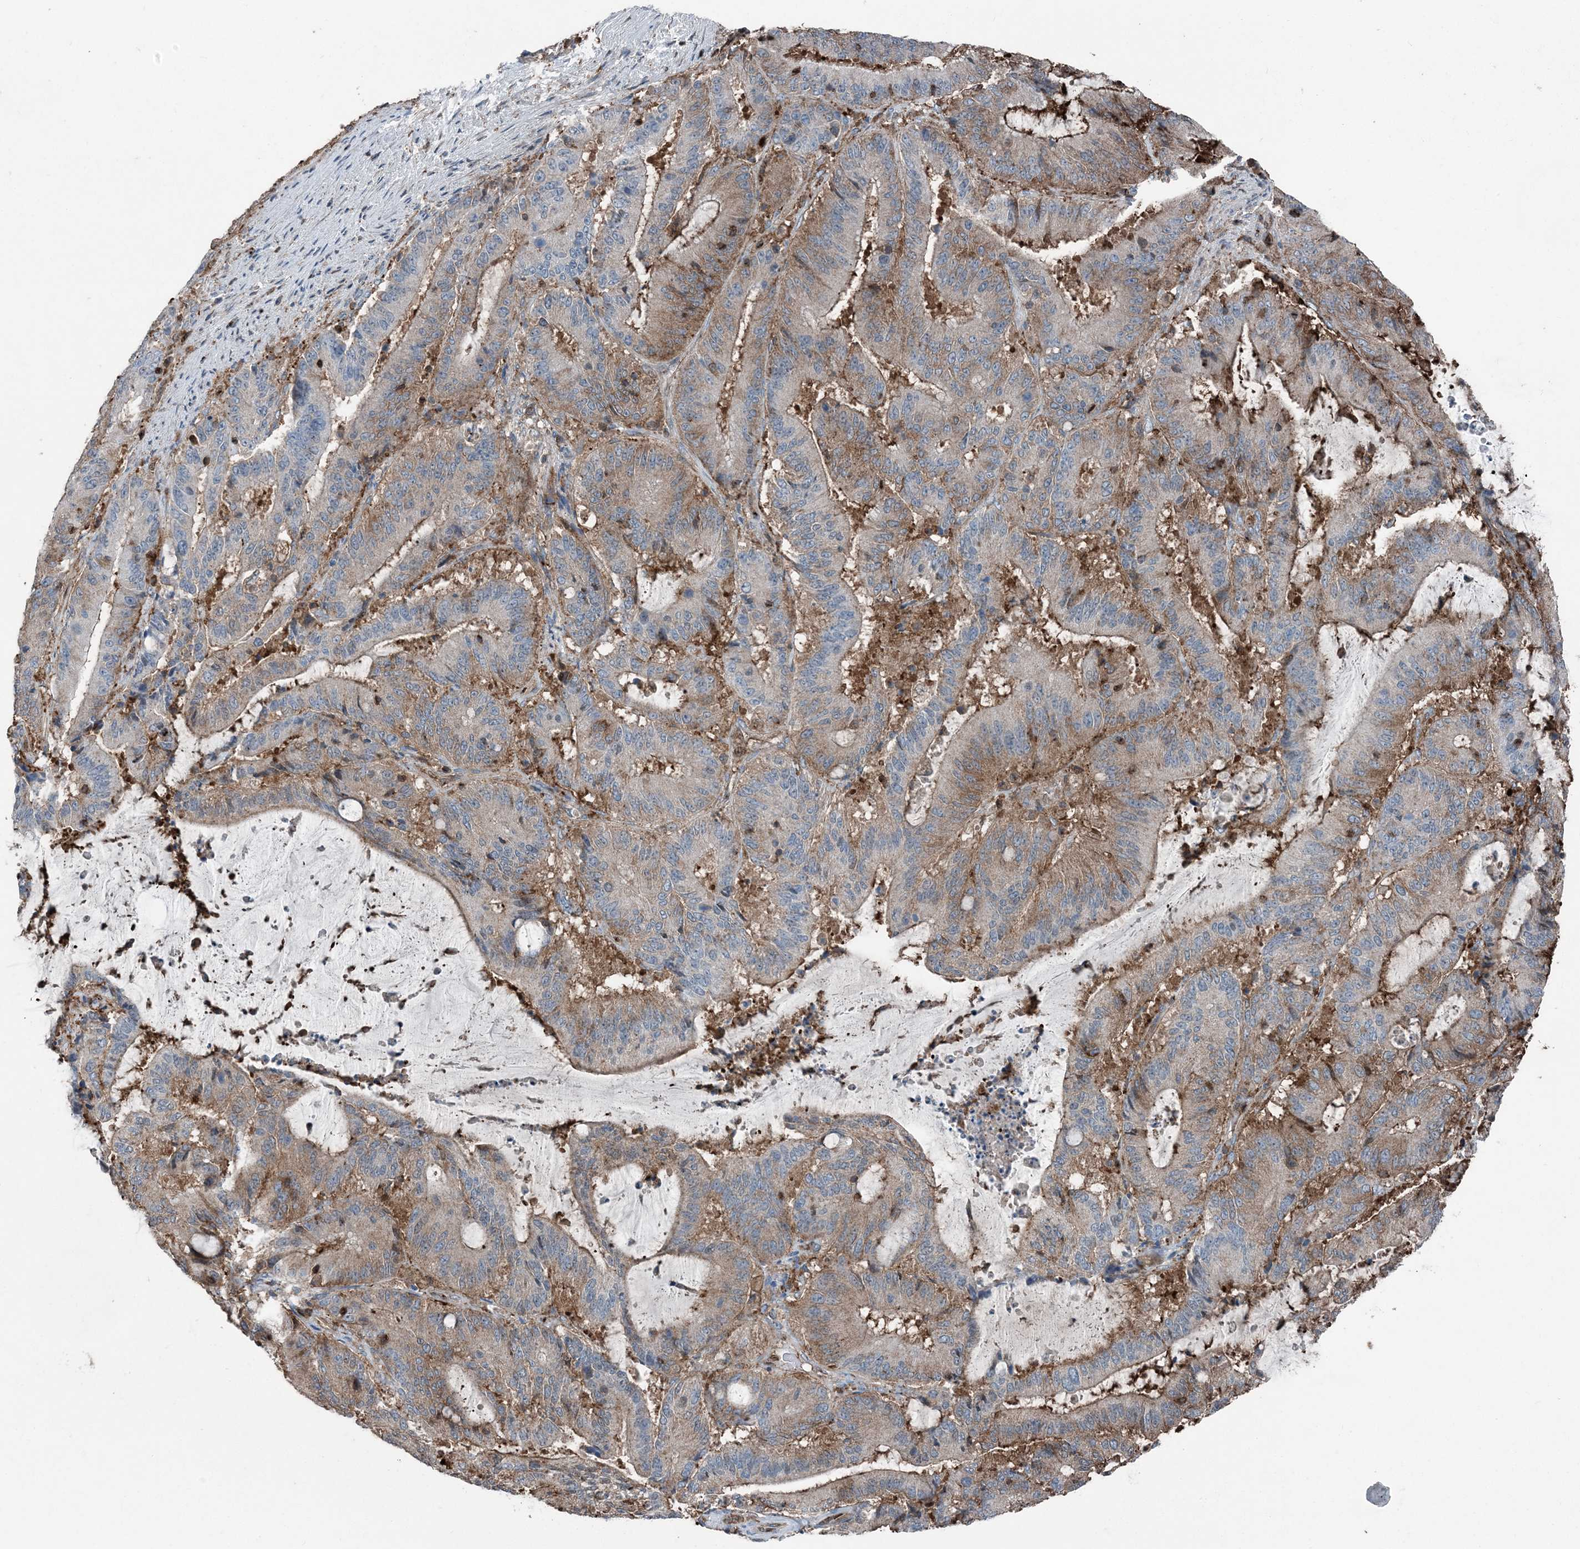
{"staining": {"intensity": "moderate", "quantity": ">75%", "location": "cytoplasmic/membranous"}, "tissue": "liver cancer", "cell_type": "Tumor cells", "image_type": "cancer", "snomed": [{"axis": "morphology", "description": "Normal tissue, NOS"}, {"axis": "morphology", "description": "Cholangiocarcinoma"}, {"axis": "topography", "description": "Liver"}, {"axis": "topography", "description": "Peripheral nerve tissue"}], "caption": "DAB (3,3'-diaminobenzidine) immunohistochemical staining of liver cancer (cholangiocarcinoma) shows moderate cytoplasmic/membranous protein staining in about >75% of tumor cells.", "gene": "CFL1", "patient": {"sex": "female", "age": 73}}